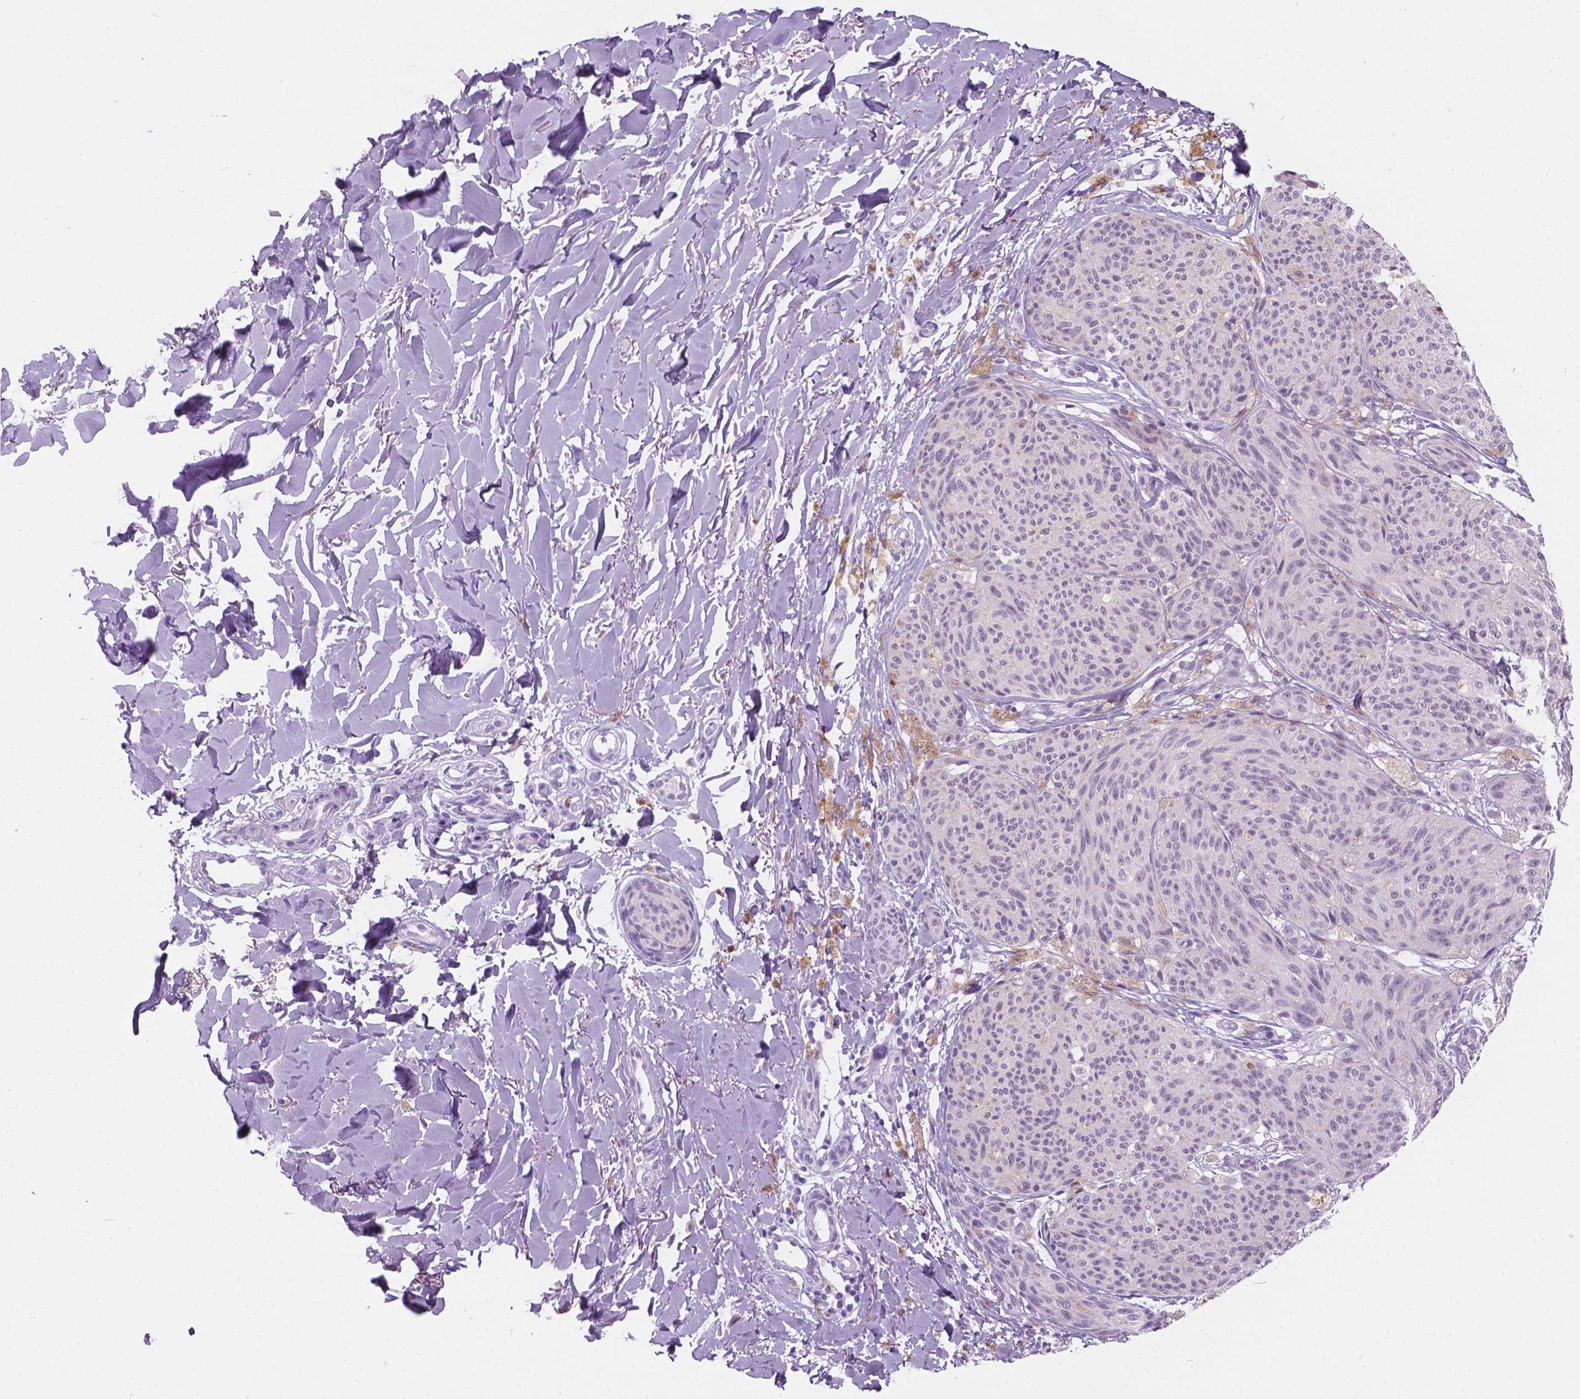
{"staining": {"intensity": "negative", "quantity": "none", "location": "none"}, "tissue": "melanoma", "cell_type": "Tumor cells", "image_type": "cancer", "snomed": [{"axis": "morphology", "description": "Malignant melanoma, NOS"}, {"axis": "topography", "description": "Skin"}], "caption": "A high-resolution image shows IHC staining of malignant melanoma, which exhibits no significant staining in tumor cells.", "gene": "ARMS2", "patient": {"sex": "female", "age": 87}}